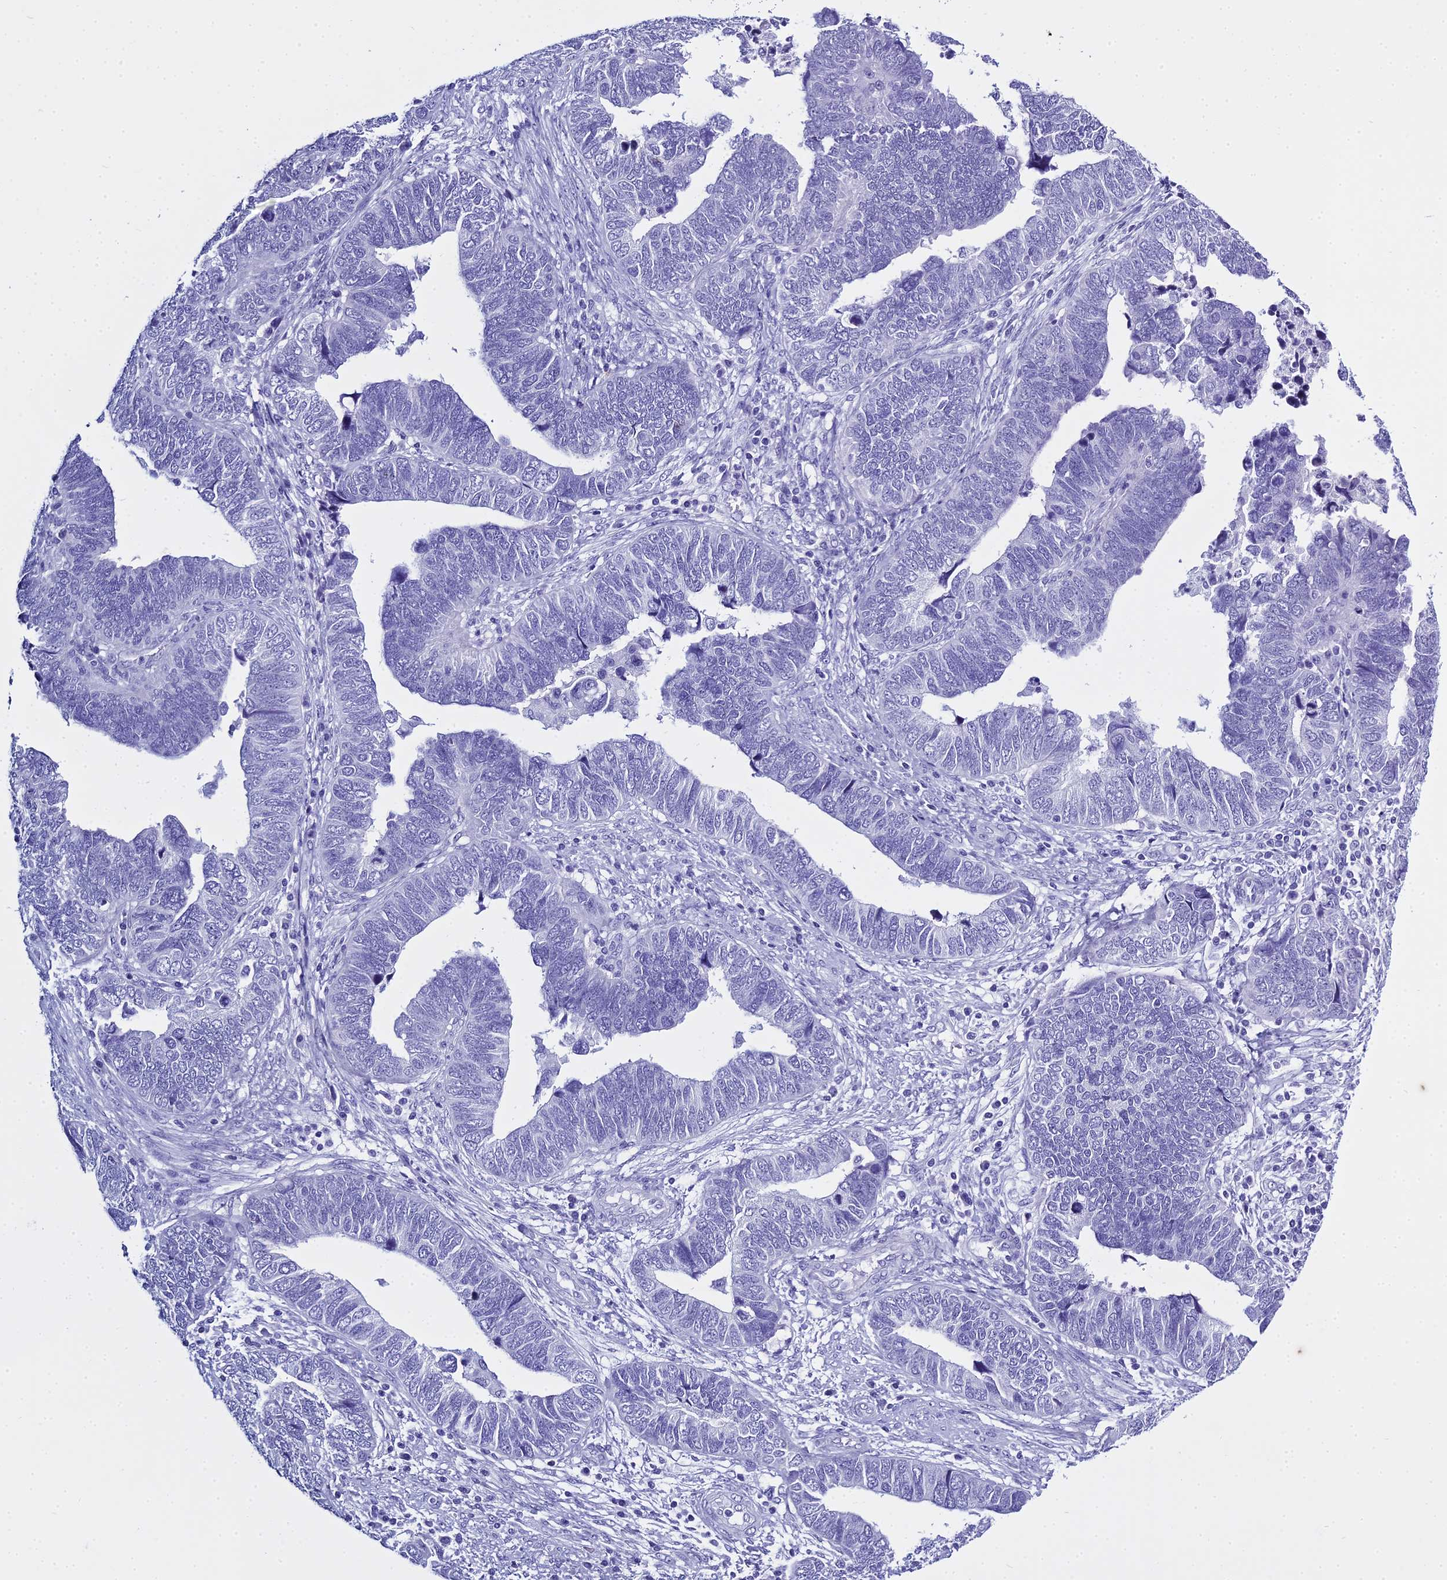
{"staining": {"intensity": "negative", "quantity": "none", "location": "none"}, "tissue": "endometrial cancer", "cell_type": "Tumor cells", "image_type": "cancer", "snomed": [{"axis": "morphology", "description": "Adenocarcinoma, NOS"}, {"axis": "topography", "description": "Endometrium"}], "caption": "An image of endometrial cancer stained for a protein reveals no brown staining in tumor cells.", "gene": "HMGB4", "patient": {"sex": "female", "age": 79}}